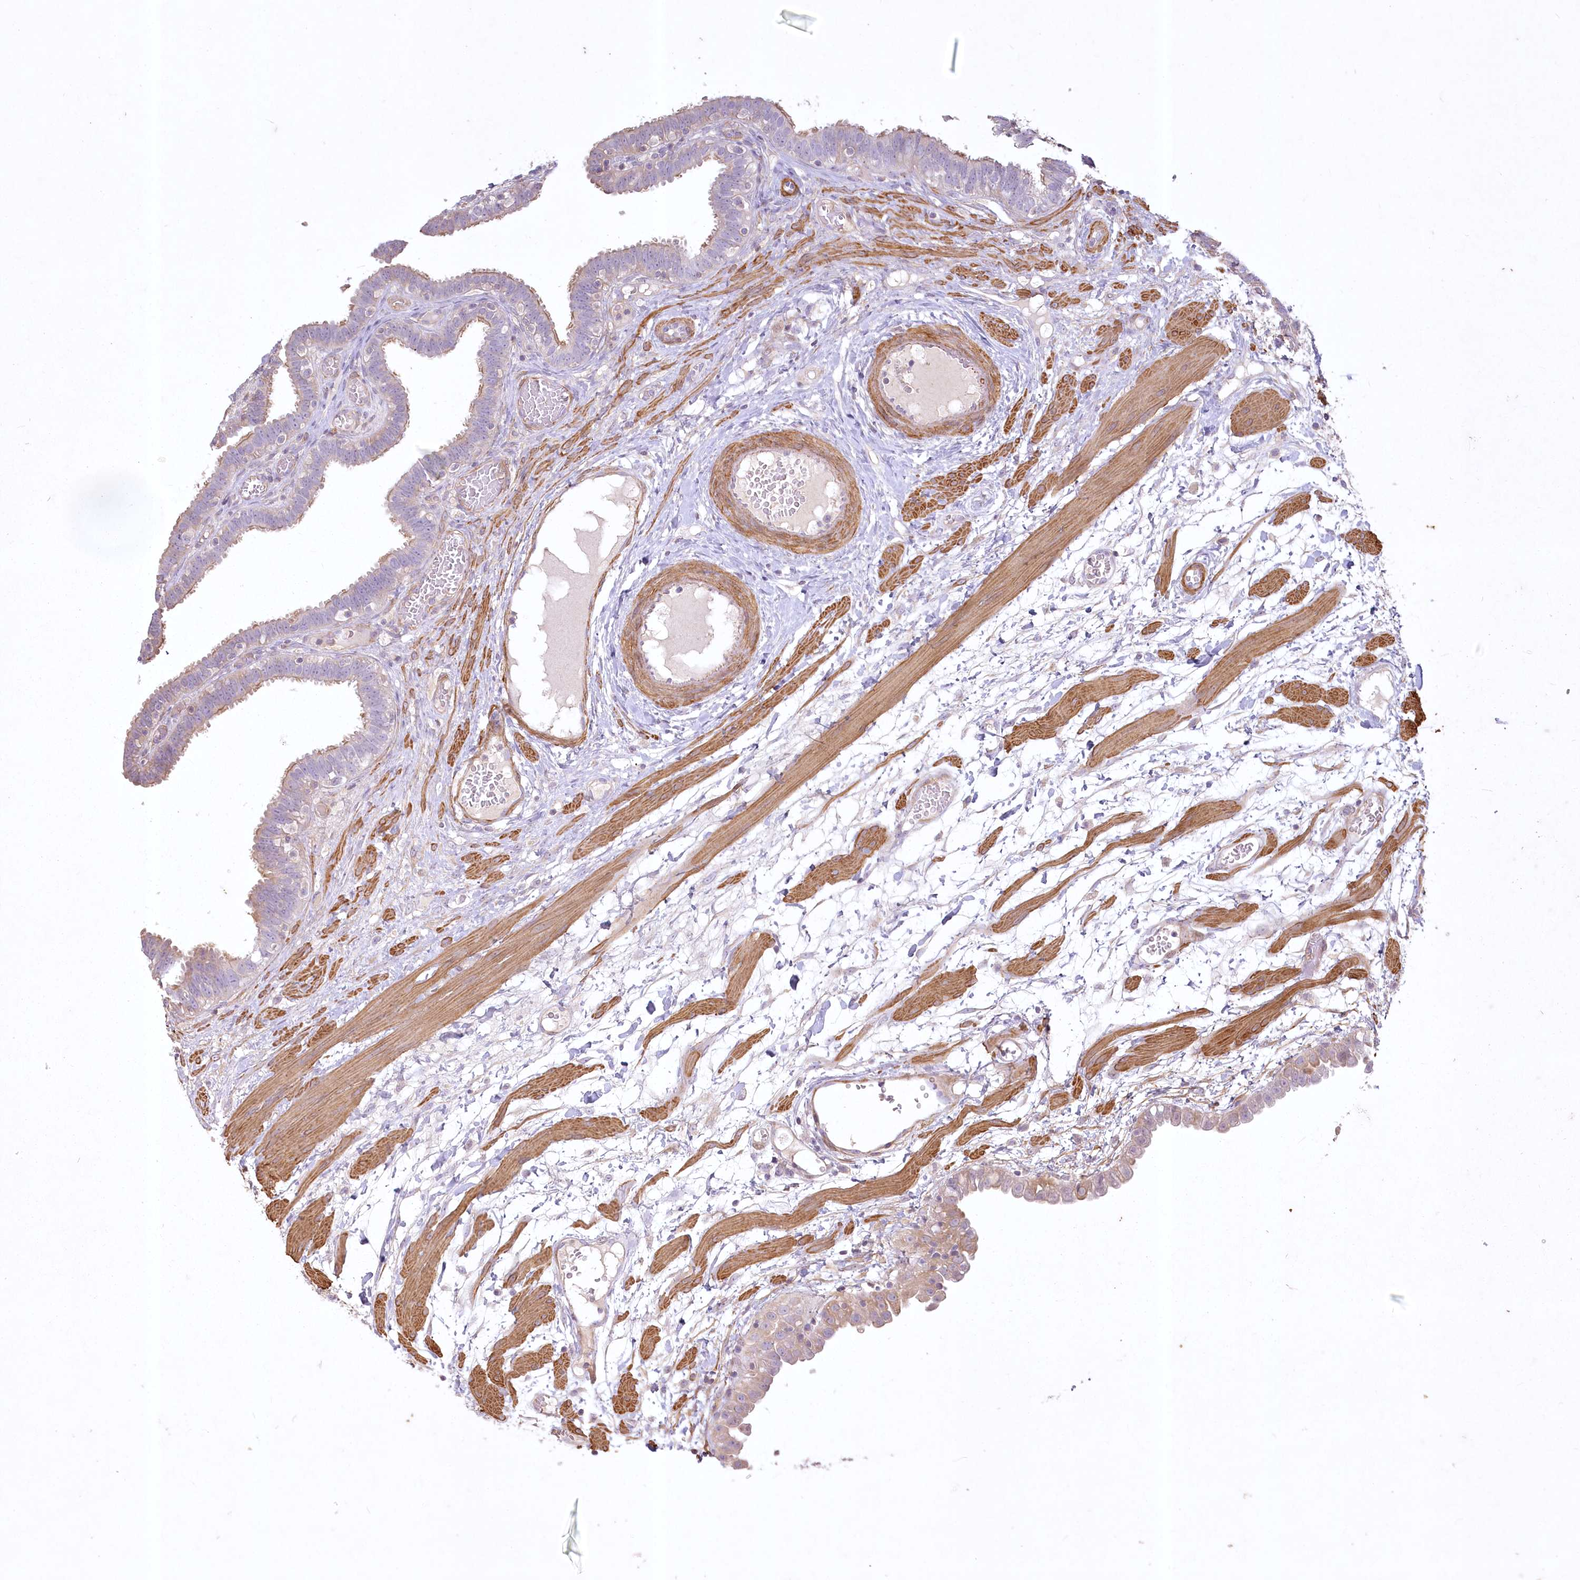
{"staining": {"intensity": "weak", "quantity": "25%-75%", "location": "cytoplasmic/membranous"}, "tissue": "fallopian tube", "cell_type": "Glandular cells", "image_type": "normal", "snomed": [{"axis": "morphology", "description": "Normal tissue, NOS"}, {"axis": "topography", "description": "Fallopian tube"}, {"axis": "topography", "description": "Placenta"}], "caption": "The immunohistochemical stain shows weak cytoplasmic/membranous positivity in glandular cells of benign fallopian tube.", "gene": "INPP4B", "patient": {"sex": "female", "age": 32}}